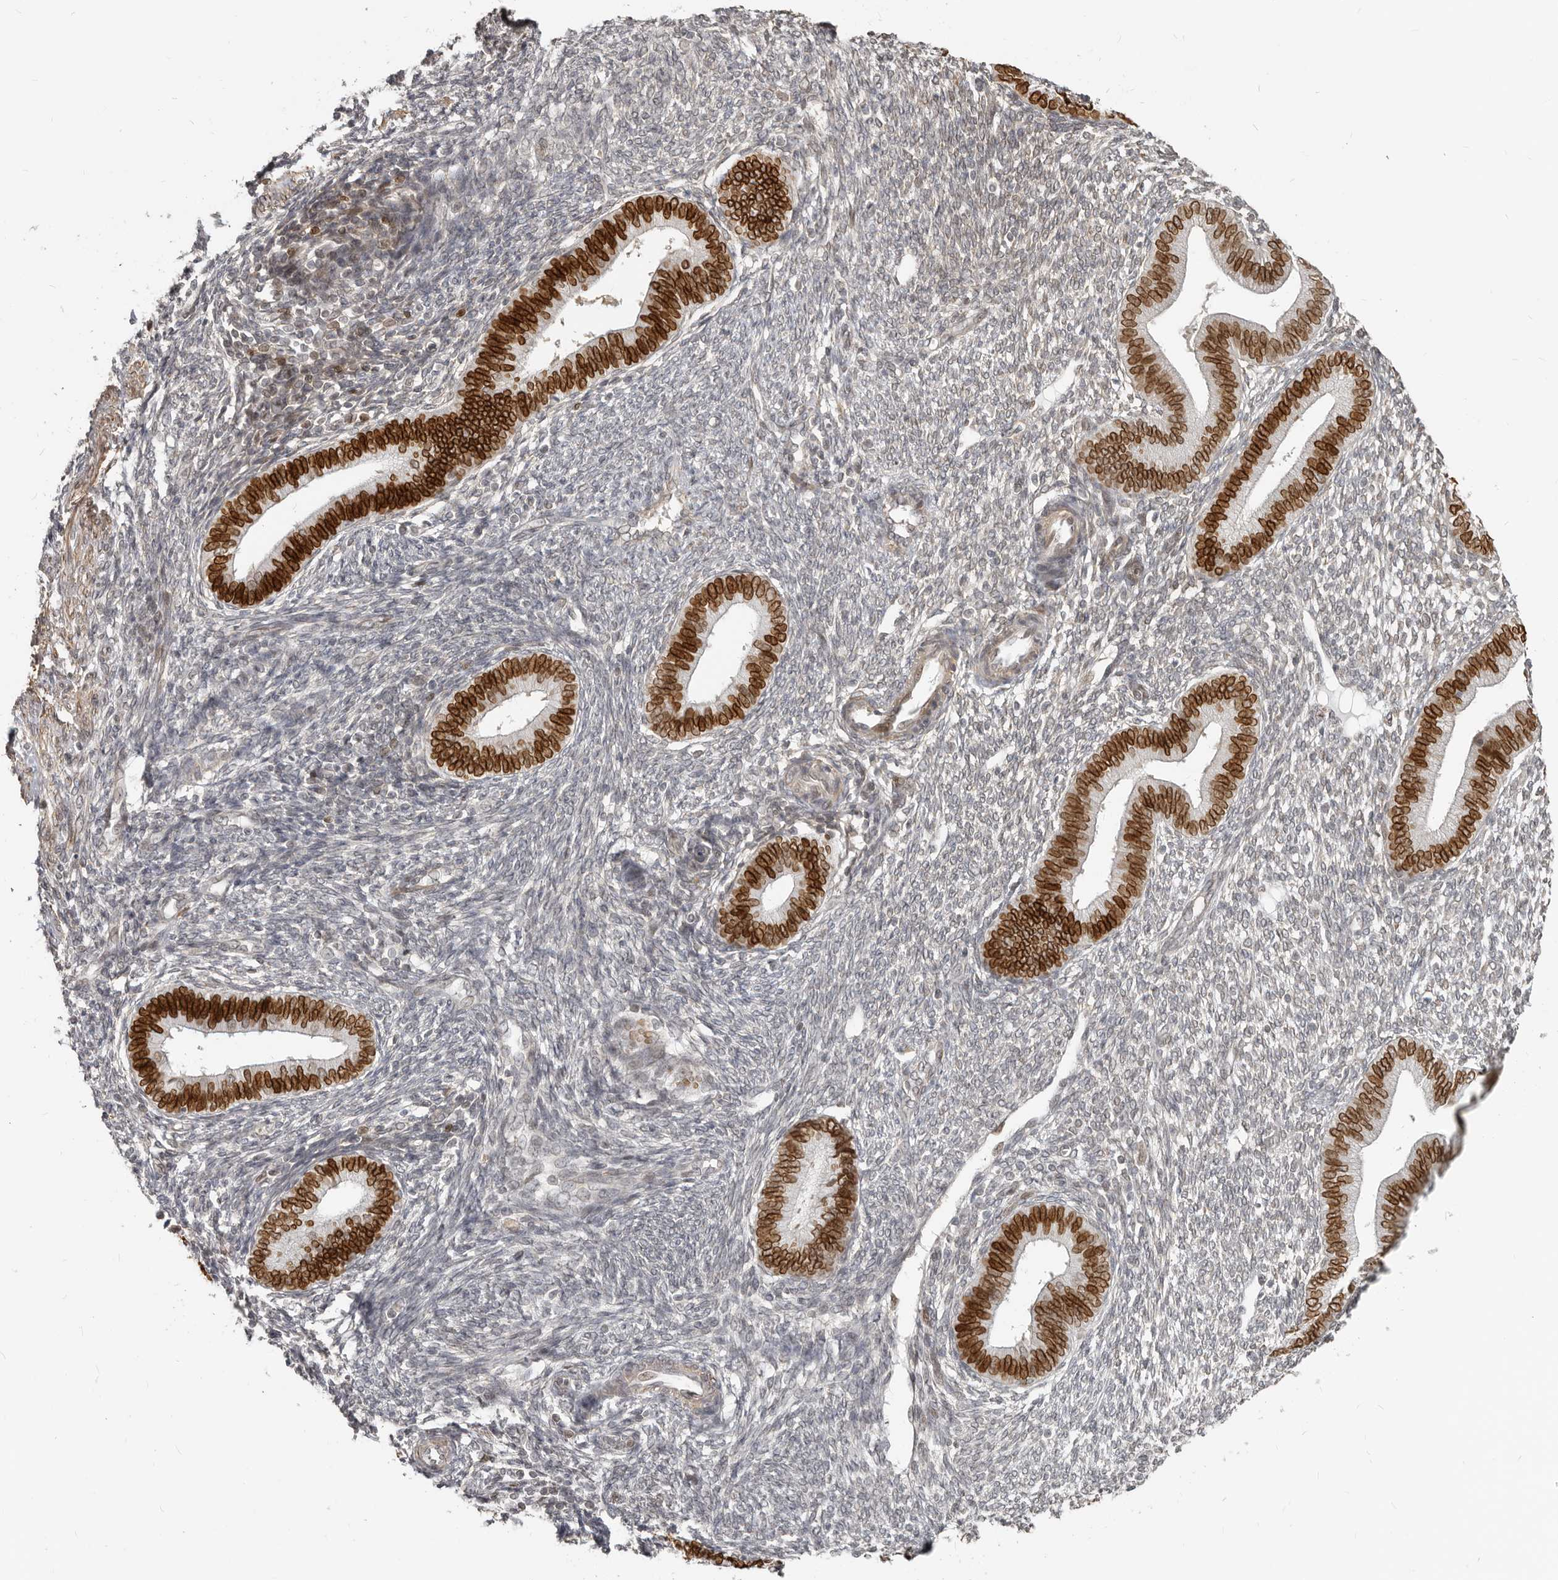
{"staining": {"intensity": "negative", "quantity": "none", "location": "none"}, "tissue": "endometrium", "cell_type": "Cells in endometrial stroma", "image_type": "normal", "snomed": [{"axis": "morphology", "description": "Normal tissue, NOS"}, {"axis": "topography", "description": "Endometrium"}], "caption": "Immunohistochemical staining of normal endometrium reveals no significant expression in cells in endometrial stroma.", "gene": "NUP153", "patient": {"sex": "female", "age": 46}}